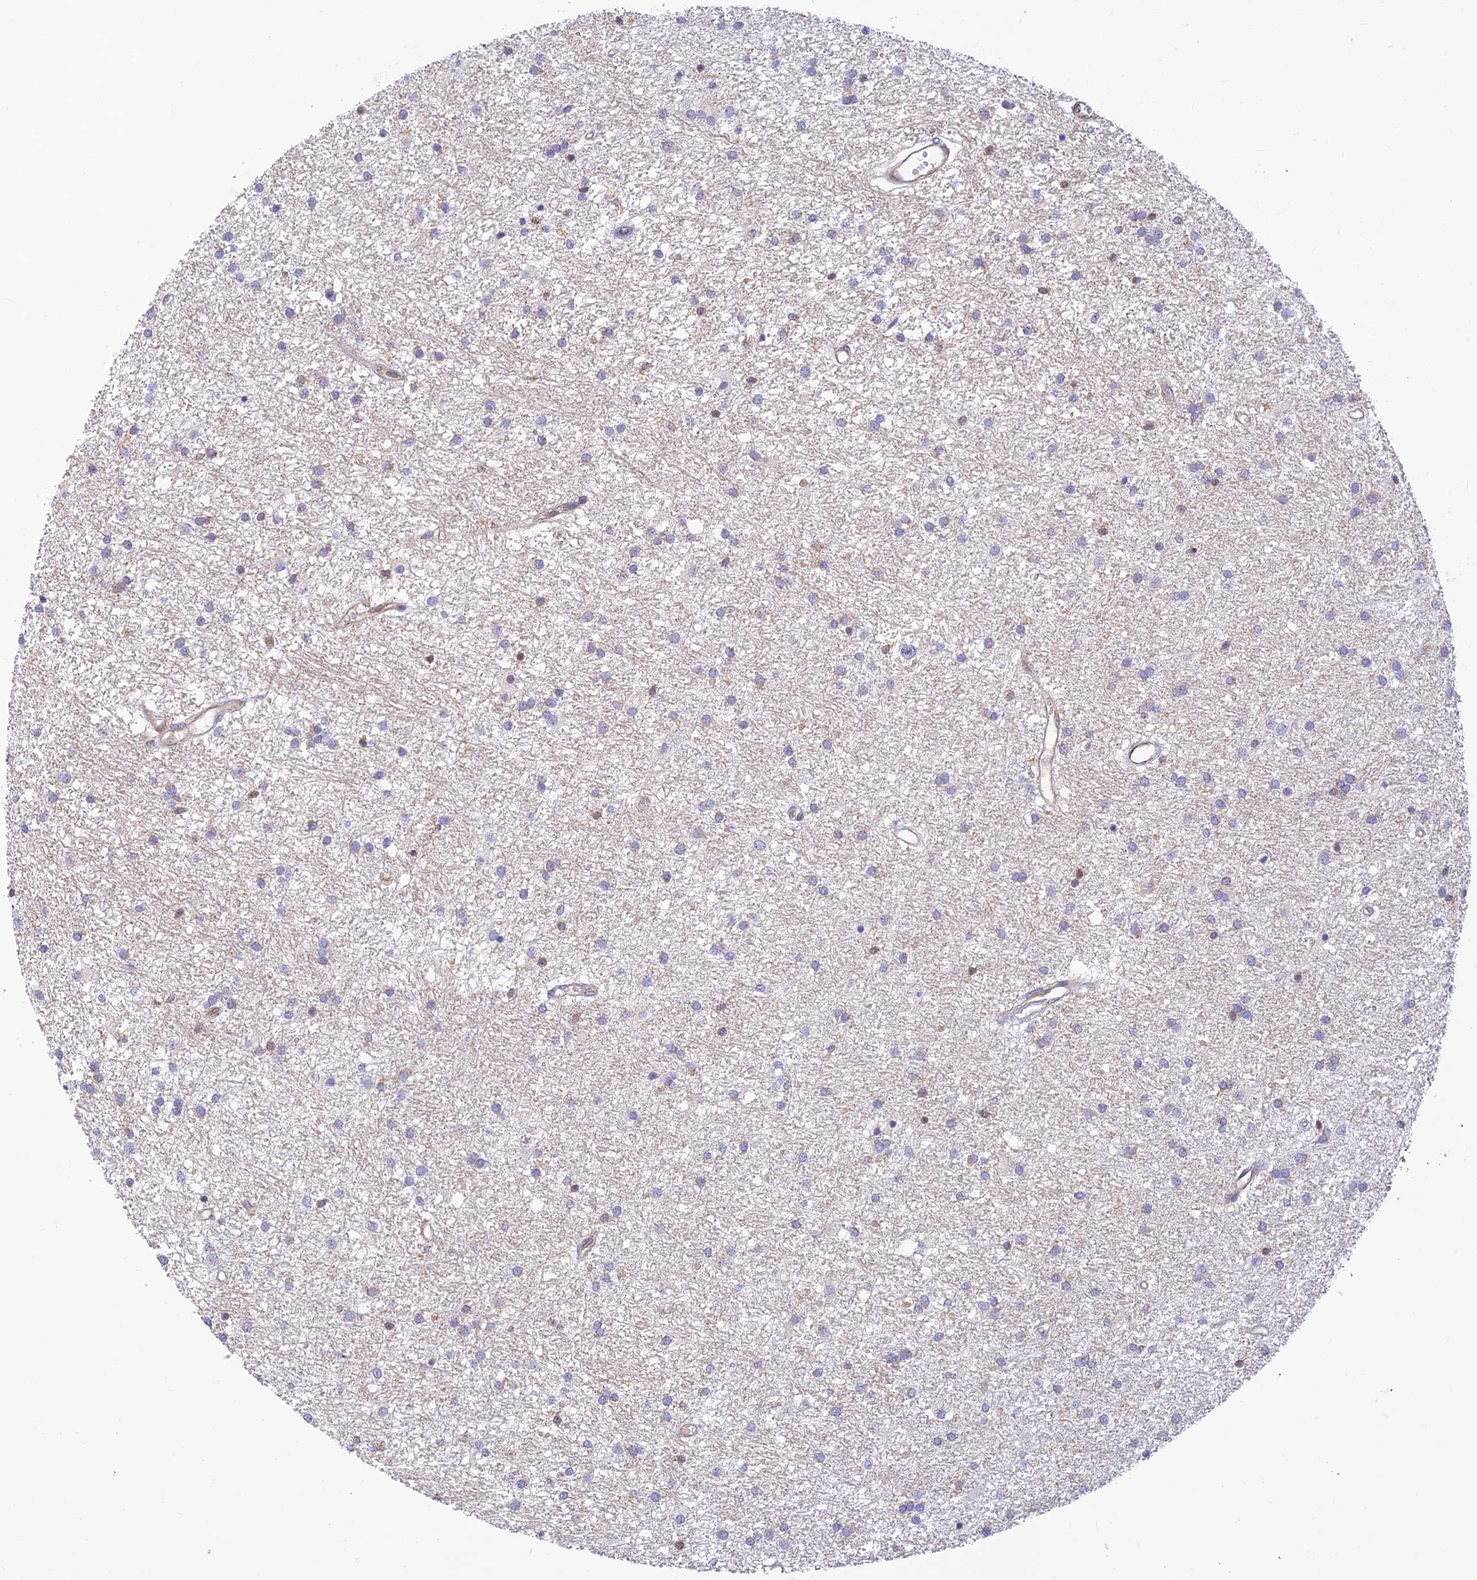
{"staining": {"intensity": "negative", "quantity": "none", "location": "none"}, "tissue": "glioma", "cell_type": "Tumor cells", "image_type": "cancer", "snomed": [{"axis": "morphology", "description": "Glioma, malignant, High grade"}, {"axis": "topography", "description": "Brain"}], "caption": "A micrograph of glioma stained for a protein demonstrates no brown staining in tumor cells.", "gene": "LYSMD2", "patient": {"sex": "male", "age": 77}}